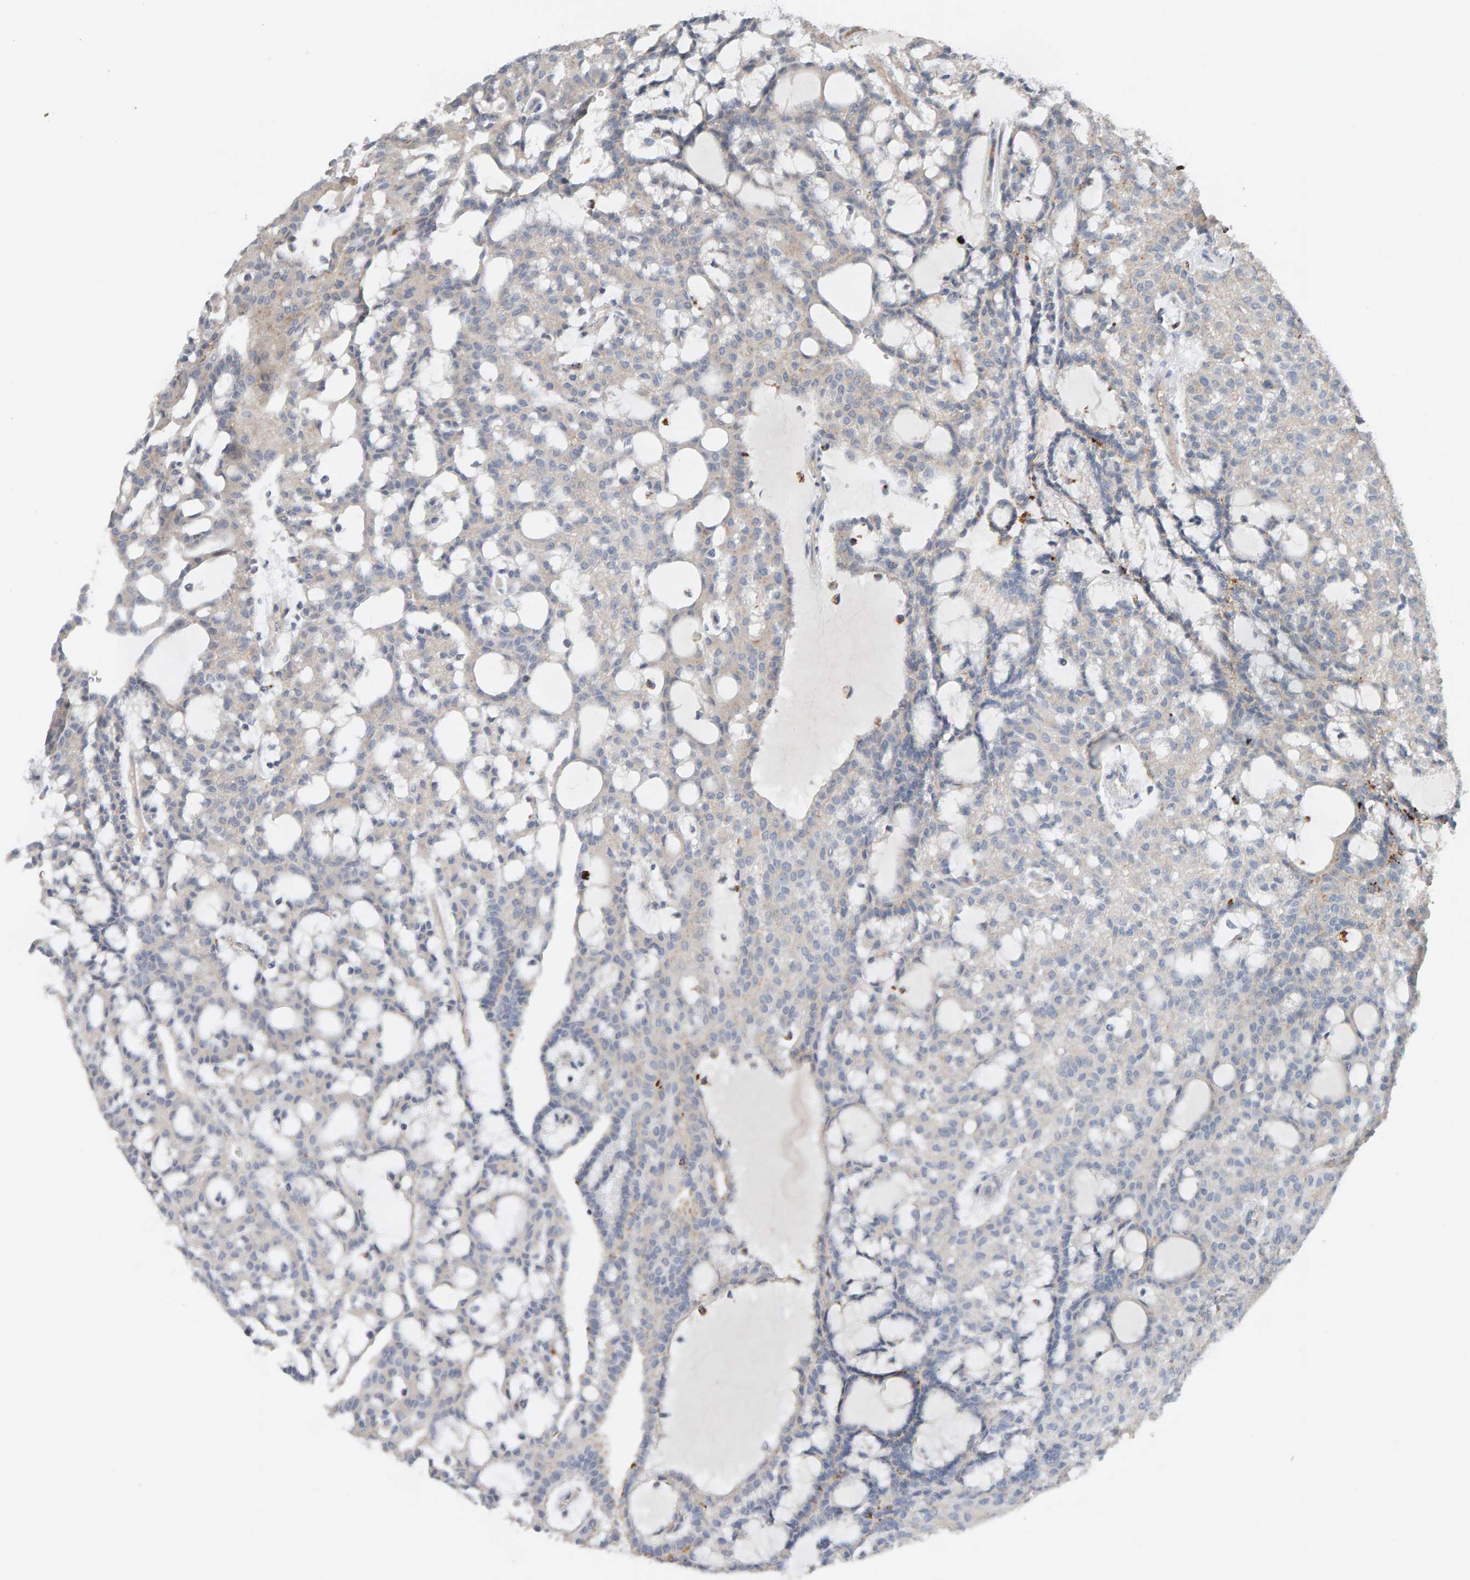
{"staining": {"intensity": "negative", "quantity": "none", "location": "none"}, "tissue": "renal cancer", "cell_type": "Tumor cells", "image_type": "cancer", "snomed": [{"axis": "morphology", "description": "Adenocarcinoma, NOS"}, {"axis": "topography", "description": "Kidney"}], "caption": "DAB immunohistochemical staining of renal cancer (adenocarcinoma) displays no significant staining in tumor cells. (Immunohistochemistry, brightfield microscopy, high magnification).", "gene": "IPPK", "patient": {"sex": "male", "age": 63}}